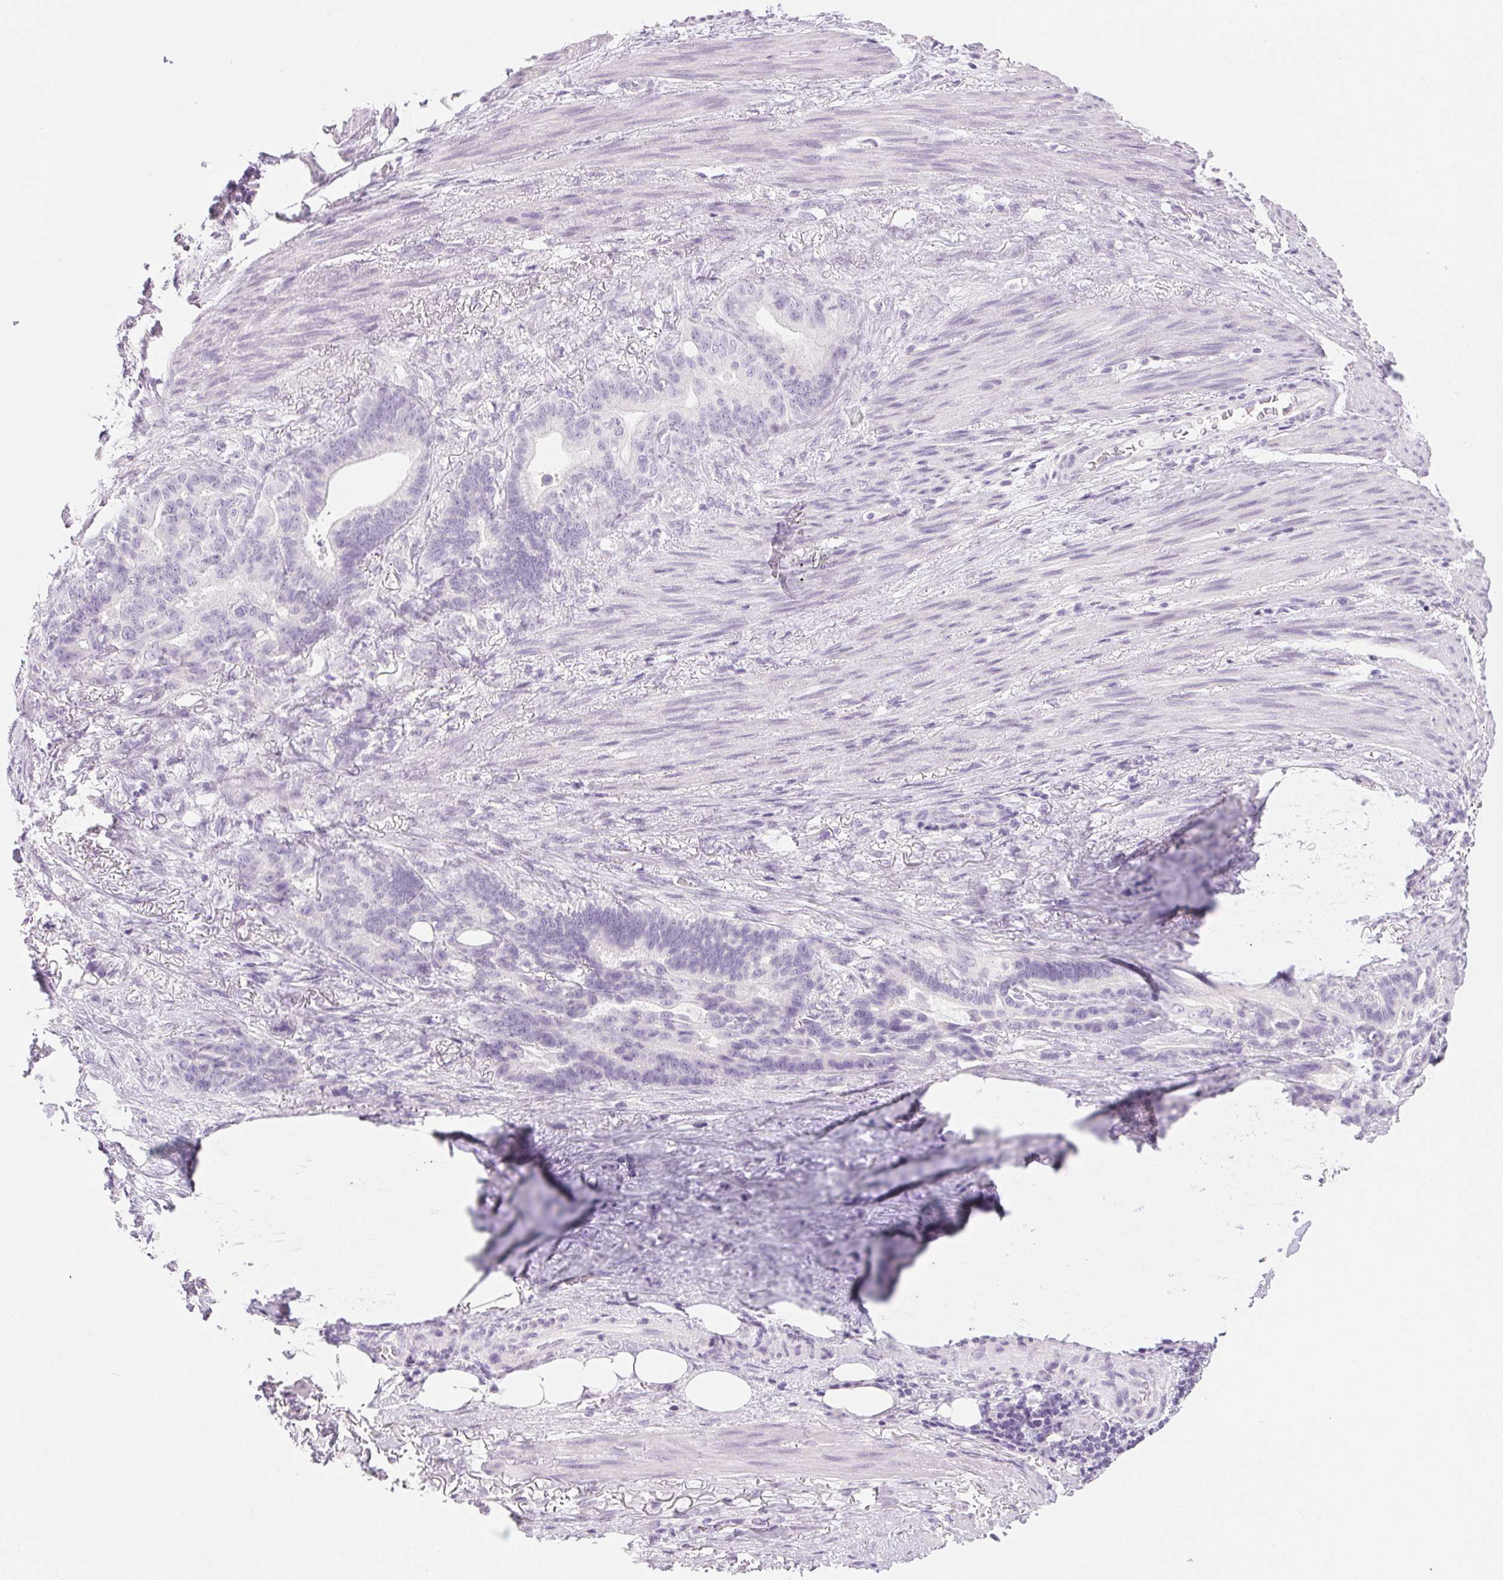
{"staining": {"intensity": "negative", "quantity": "none", "location": "none"}, "tissue": "stomach cancer", "cell_type": "Tumor cells", "image_type": "cancer", "snomed": [{"axis": "morphology", "description": "Normal tissue, NOS"}, {"axis": "morphology", "description": "Adenocarcinoma, NOS"}, {"axis": "topography", "description": "Esophagus"}, {"axis": "topography", "description": "Stomach, upper"}], "caption": "The micrograph displays no significant staining in tumor cells of stomach cancer.", "gene": "LRP2", "patient": {"sex": "male", "age": 62}}